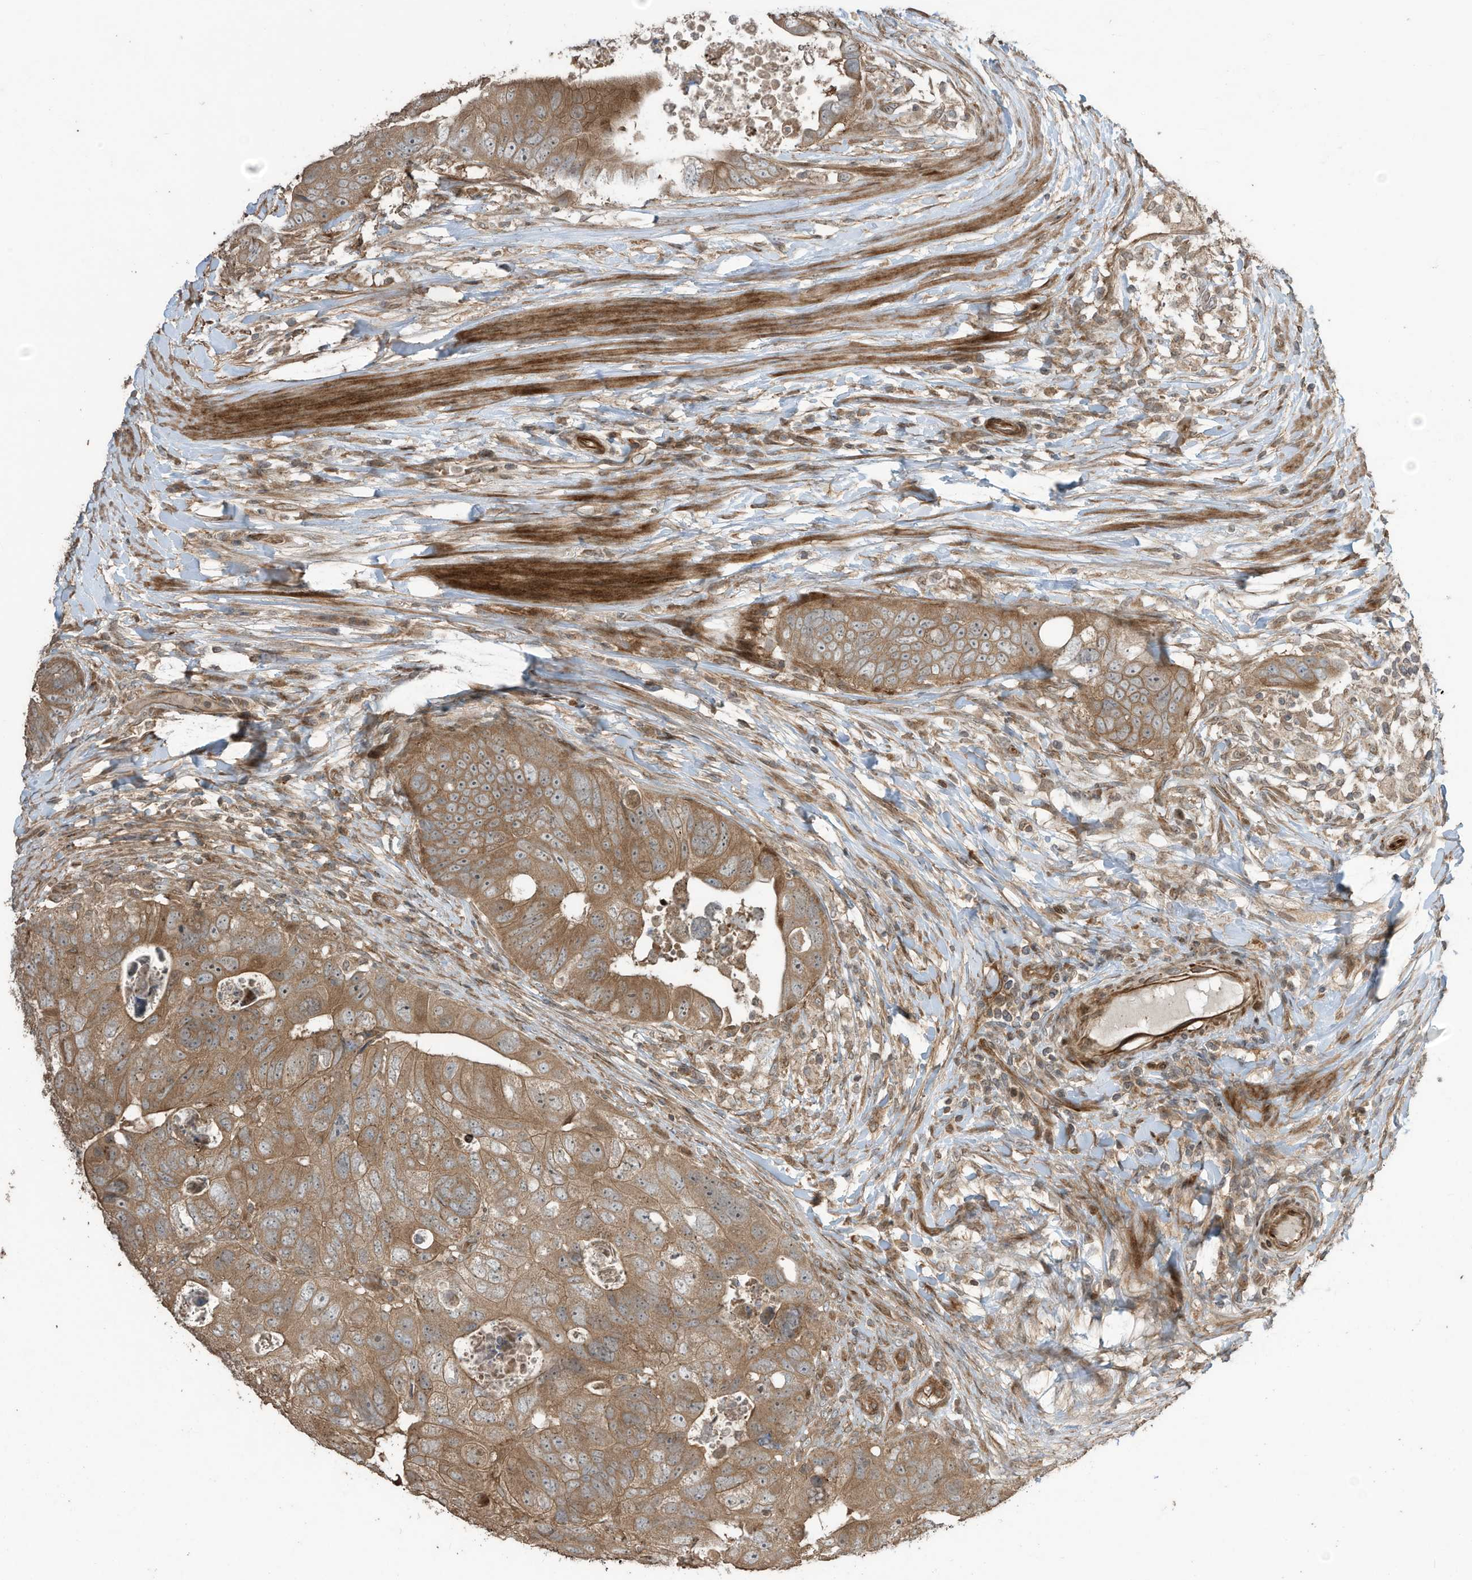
{"staining": {"intensity": "moderate", "quantity": ">75%", "location": "cytoplasmic/membranous"}, "tissue": "colorectal cancer", "cell_type": "Tumor cells", "image_type": "cancer", "snomed": [{"axis": "morphology", "description": "Adenocarcinoma, NOS"}, {"axis": "topography", "description": "Rectum"}], "caption": "The photomicrograph reveals immunohistochemical staining of colorectal cancer. There is moderate cytoplasmic/membranous positivity is present in approximately >75% of tumor cells.", "gene": "ZNF653", "patient": {"sex": "male", "age": 59}}